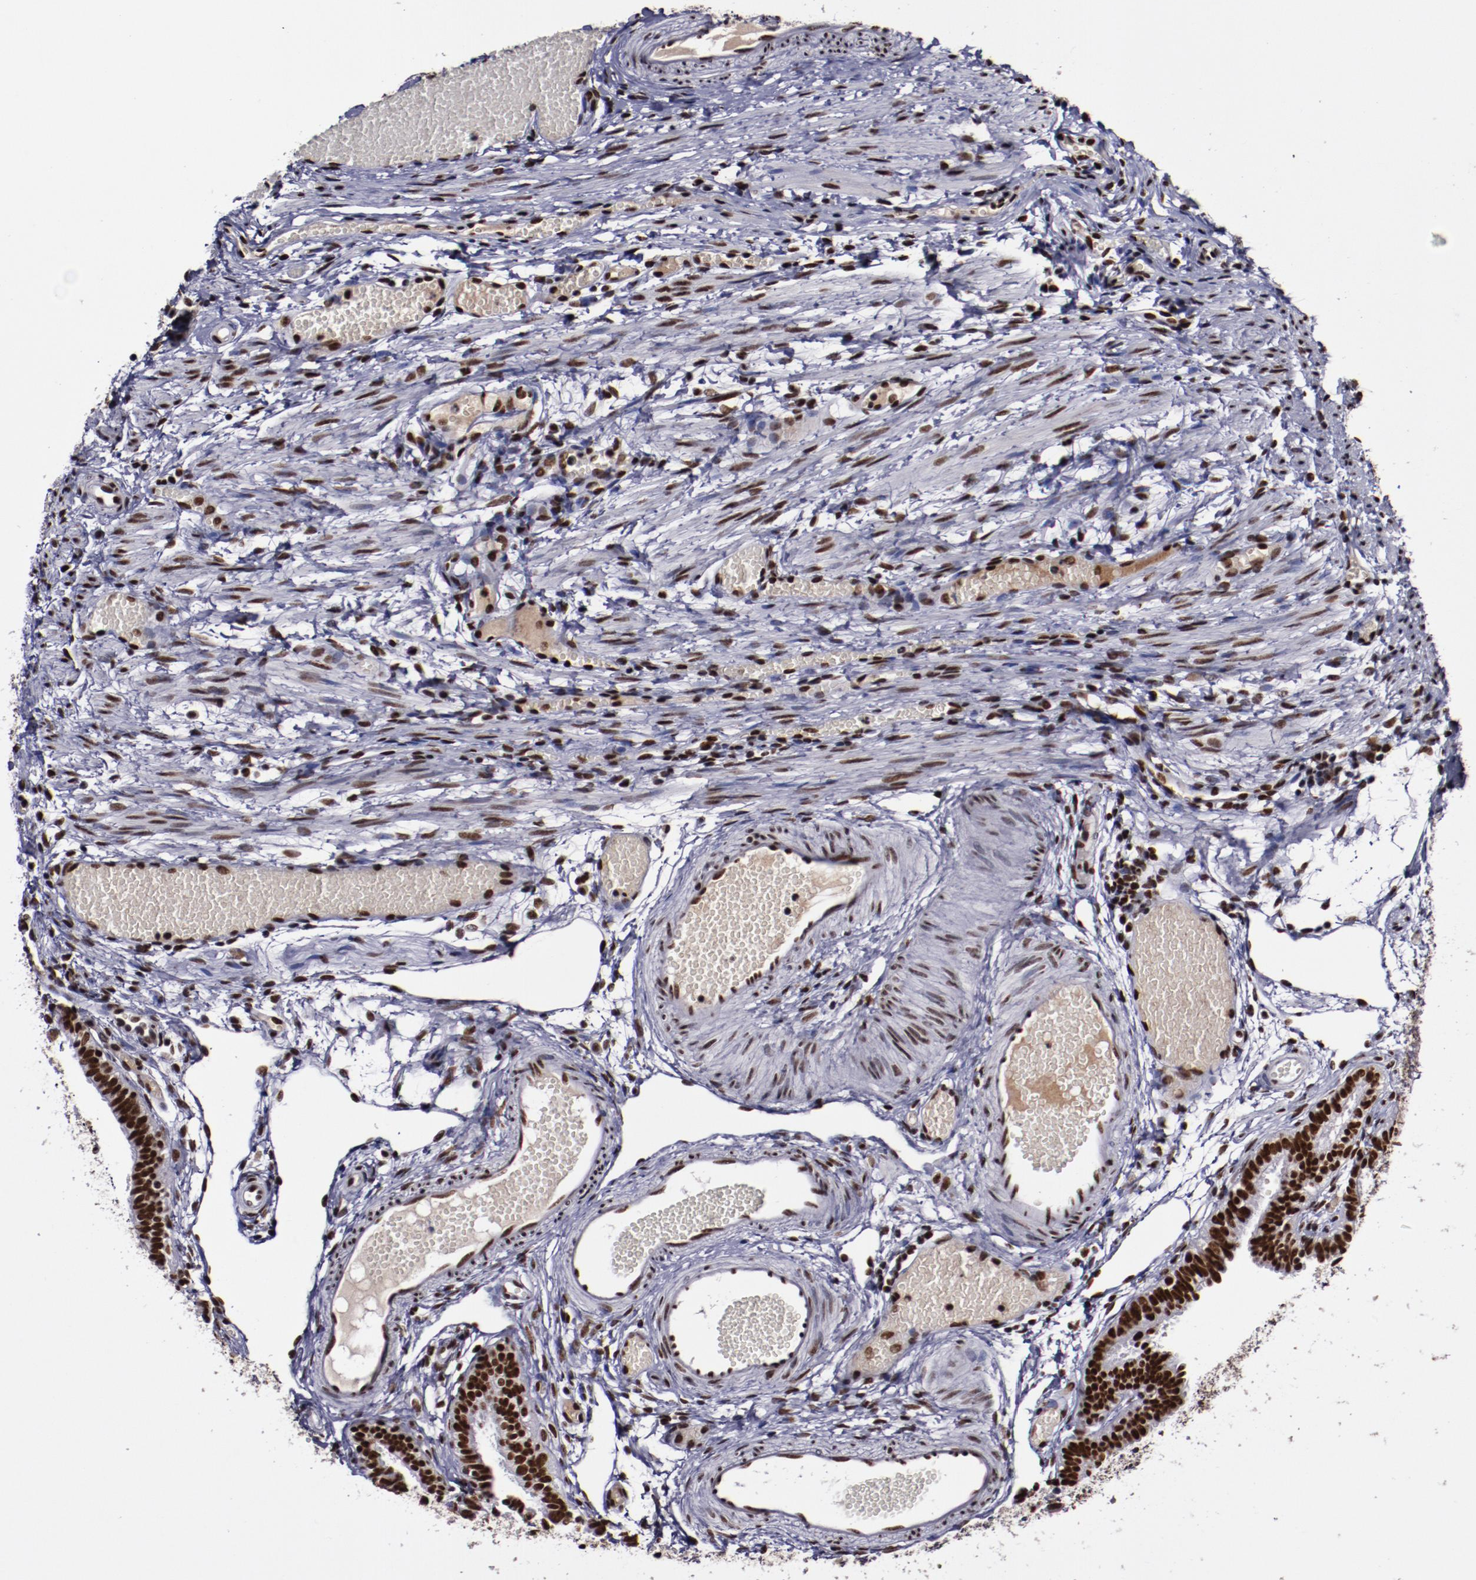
{"staining": {"intensity": "strong", "quantity": ">75%", "location": "nuclear"}, "tissue": "fallopian tube", "cell_type": "Glandular cells", "image_type": "normal", "snomed": [{"axis": "morphology", "description": "Normal tissue, NOS"}, {"axis": "topography", "description": "Fallopian tube"}], "caption": "Immunohistochemistry (IHC) staining of normal fallopian tube, which displays high levels of strong nuclear expression in approximately >75% of glandular cells indicating strong nuclear protein staining. The staining was performed using DAB (3,3'-diaminobenzidine) (brown) for protein detection and nuclei were counterstained in hematoxylin (blue).", "gene": "ERH", "patient": {"sex": "female", "age": 29}}